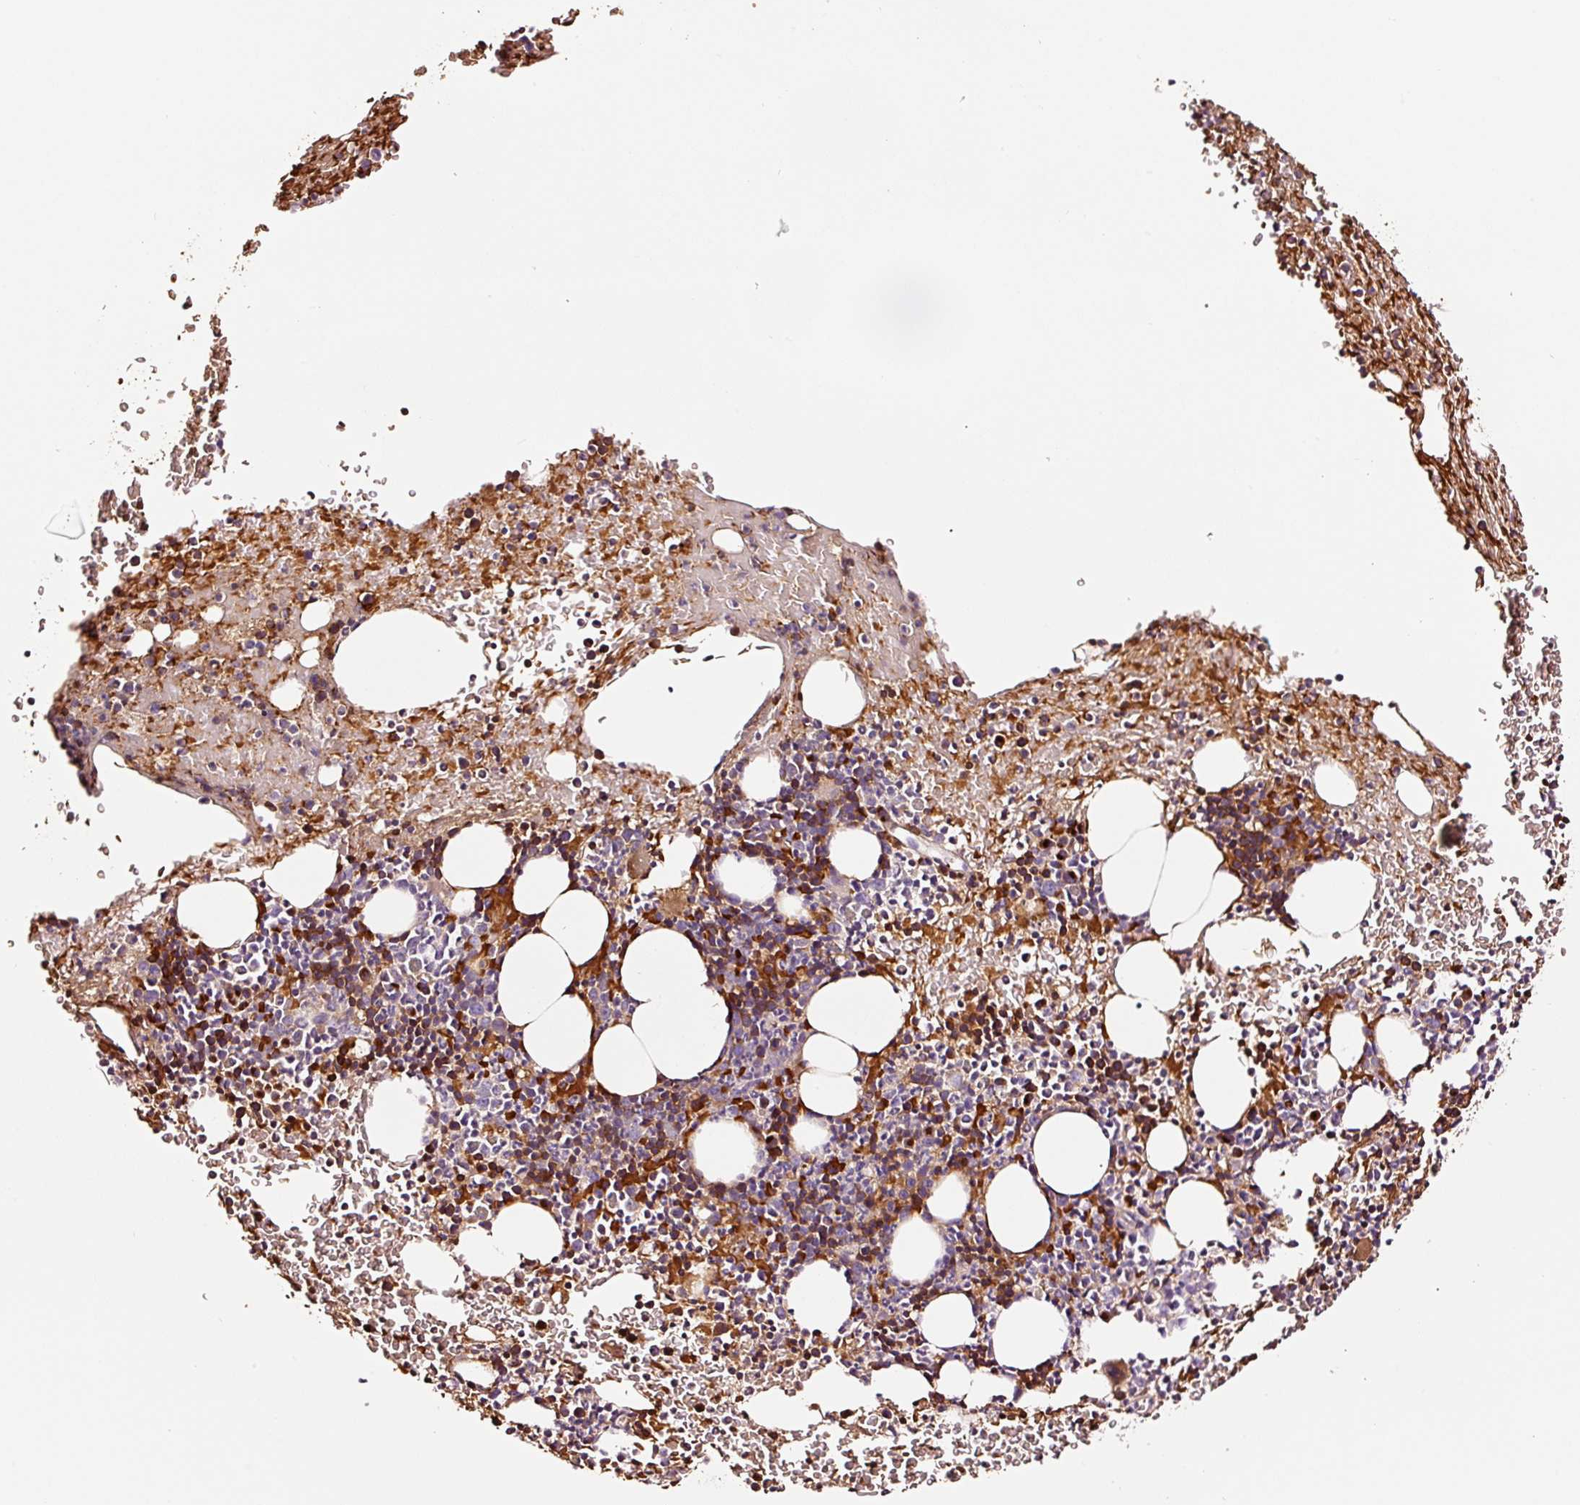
{"staining": {"intensity": "strong", "quantity": "25%-75%", "location": "cytoplasmic/membranous"}, "tissue": "bone marrow", "cell_type": "Hematopoietic cells", "image_type": "normal", "snomed": [{"axis": "morphology", "description": "Normal tissue, NOS"}, {"axis": "topography", "description": "Bone marrow"}], "caption": "Strong cytoplasmic/membranous staining for a protein is seen in about 25%-75% of hematopoietic cells of benign bone marrow using immunohistochemistry.", "gene": "PGLYRP2", "patient": {"sex": "male", "age": 61}}